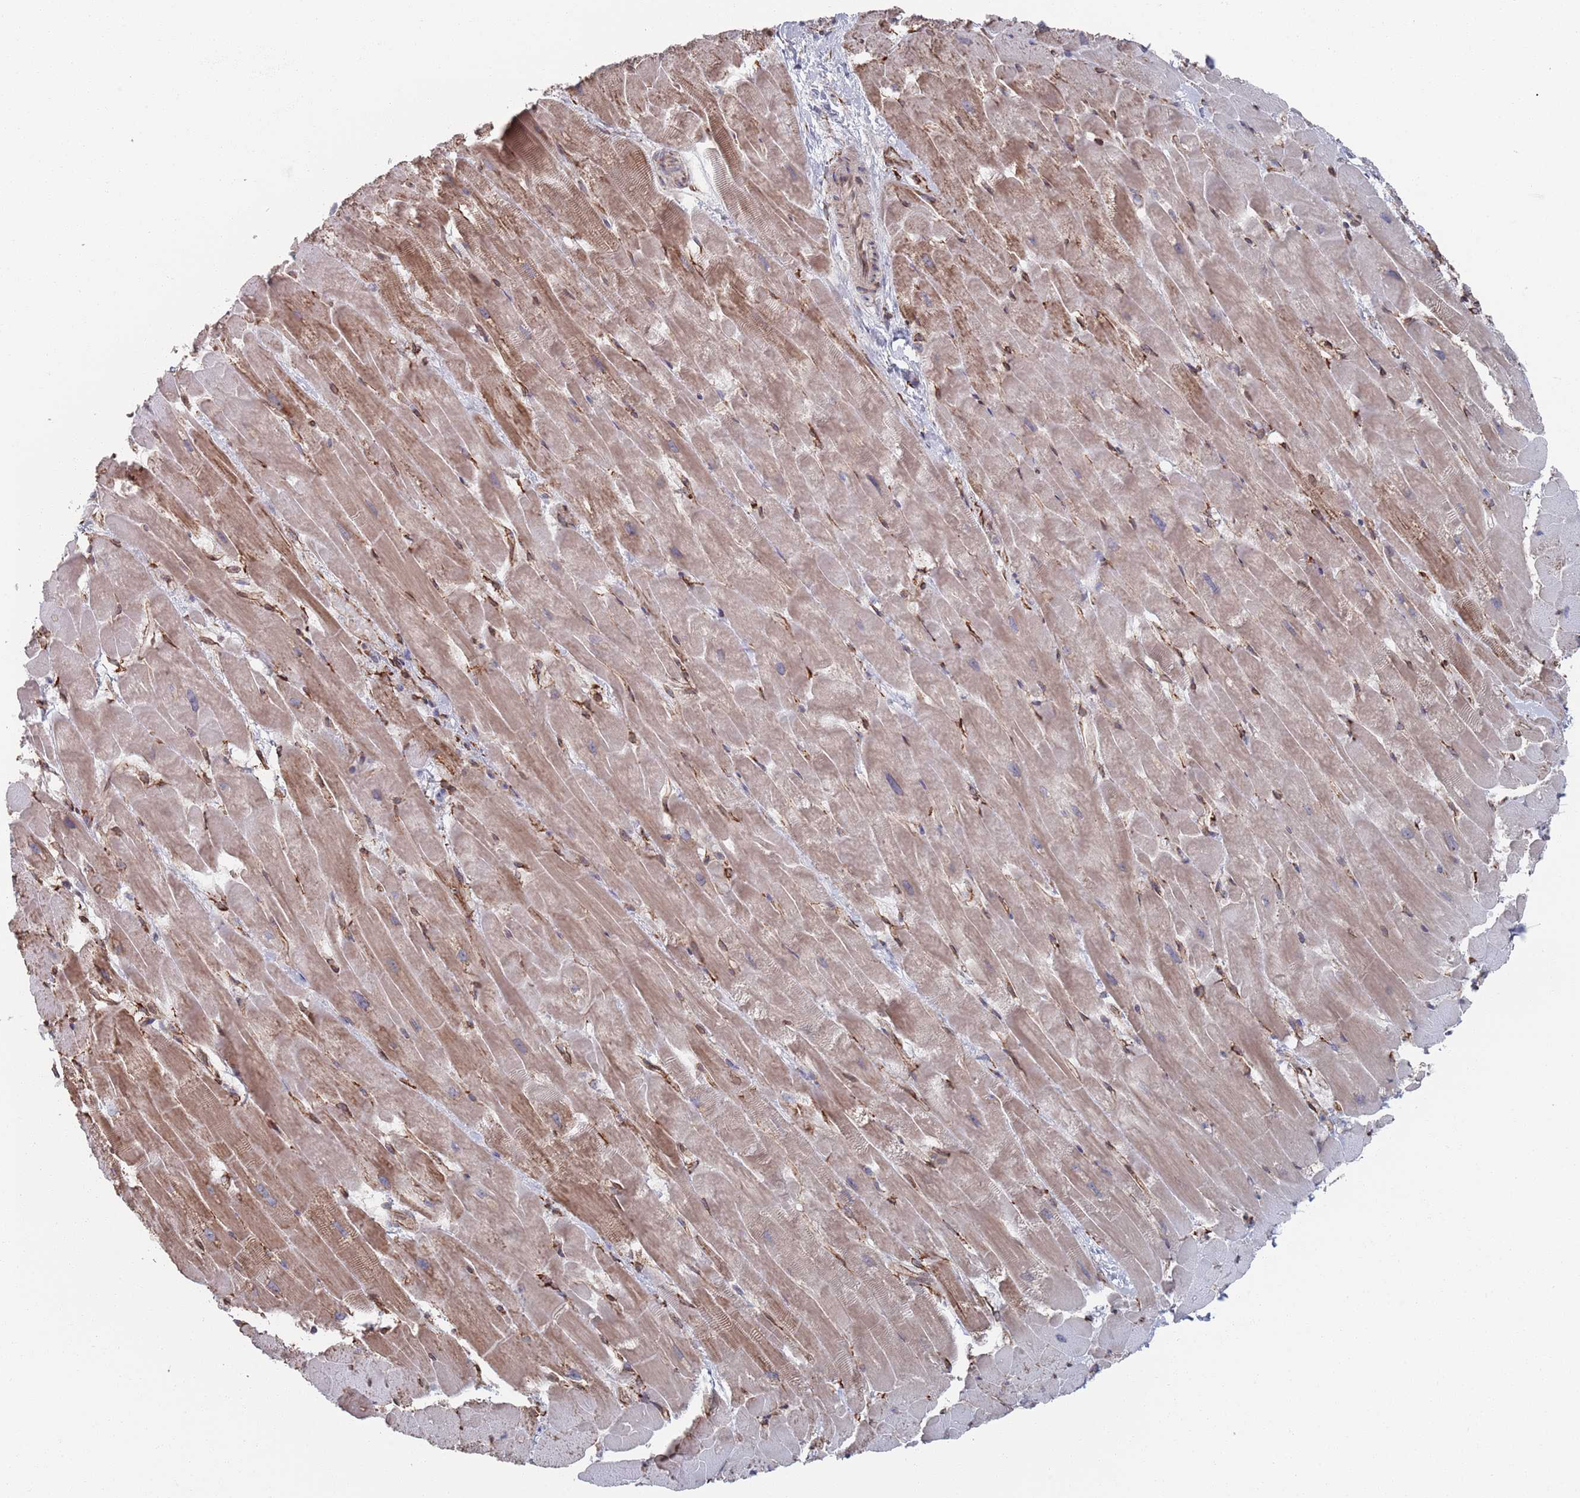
{"staining": {"intensity": "moderate", "quantity": ">75%", "location": "cytoplasmic/membranous"}, "tissue": "heart muscle", "cell_type": "Cardiomyocytes", "image_type": "normal", "snomed": [{"axis": "morphology", "description": "Normal tissue, NOS"}, {"axis": "topography", "description": "Heart"}], "caption": "Human heart muscle stained for a protein (brown) displays moderate cytoplasmic/membranous positive staining in about >75% of cardiomyocytes.", "gene": "CCDC106", "patient": {"sex": "male", "age": 37}}